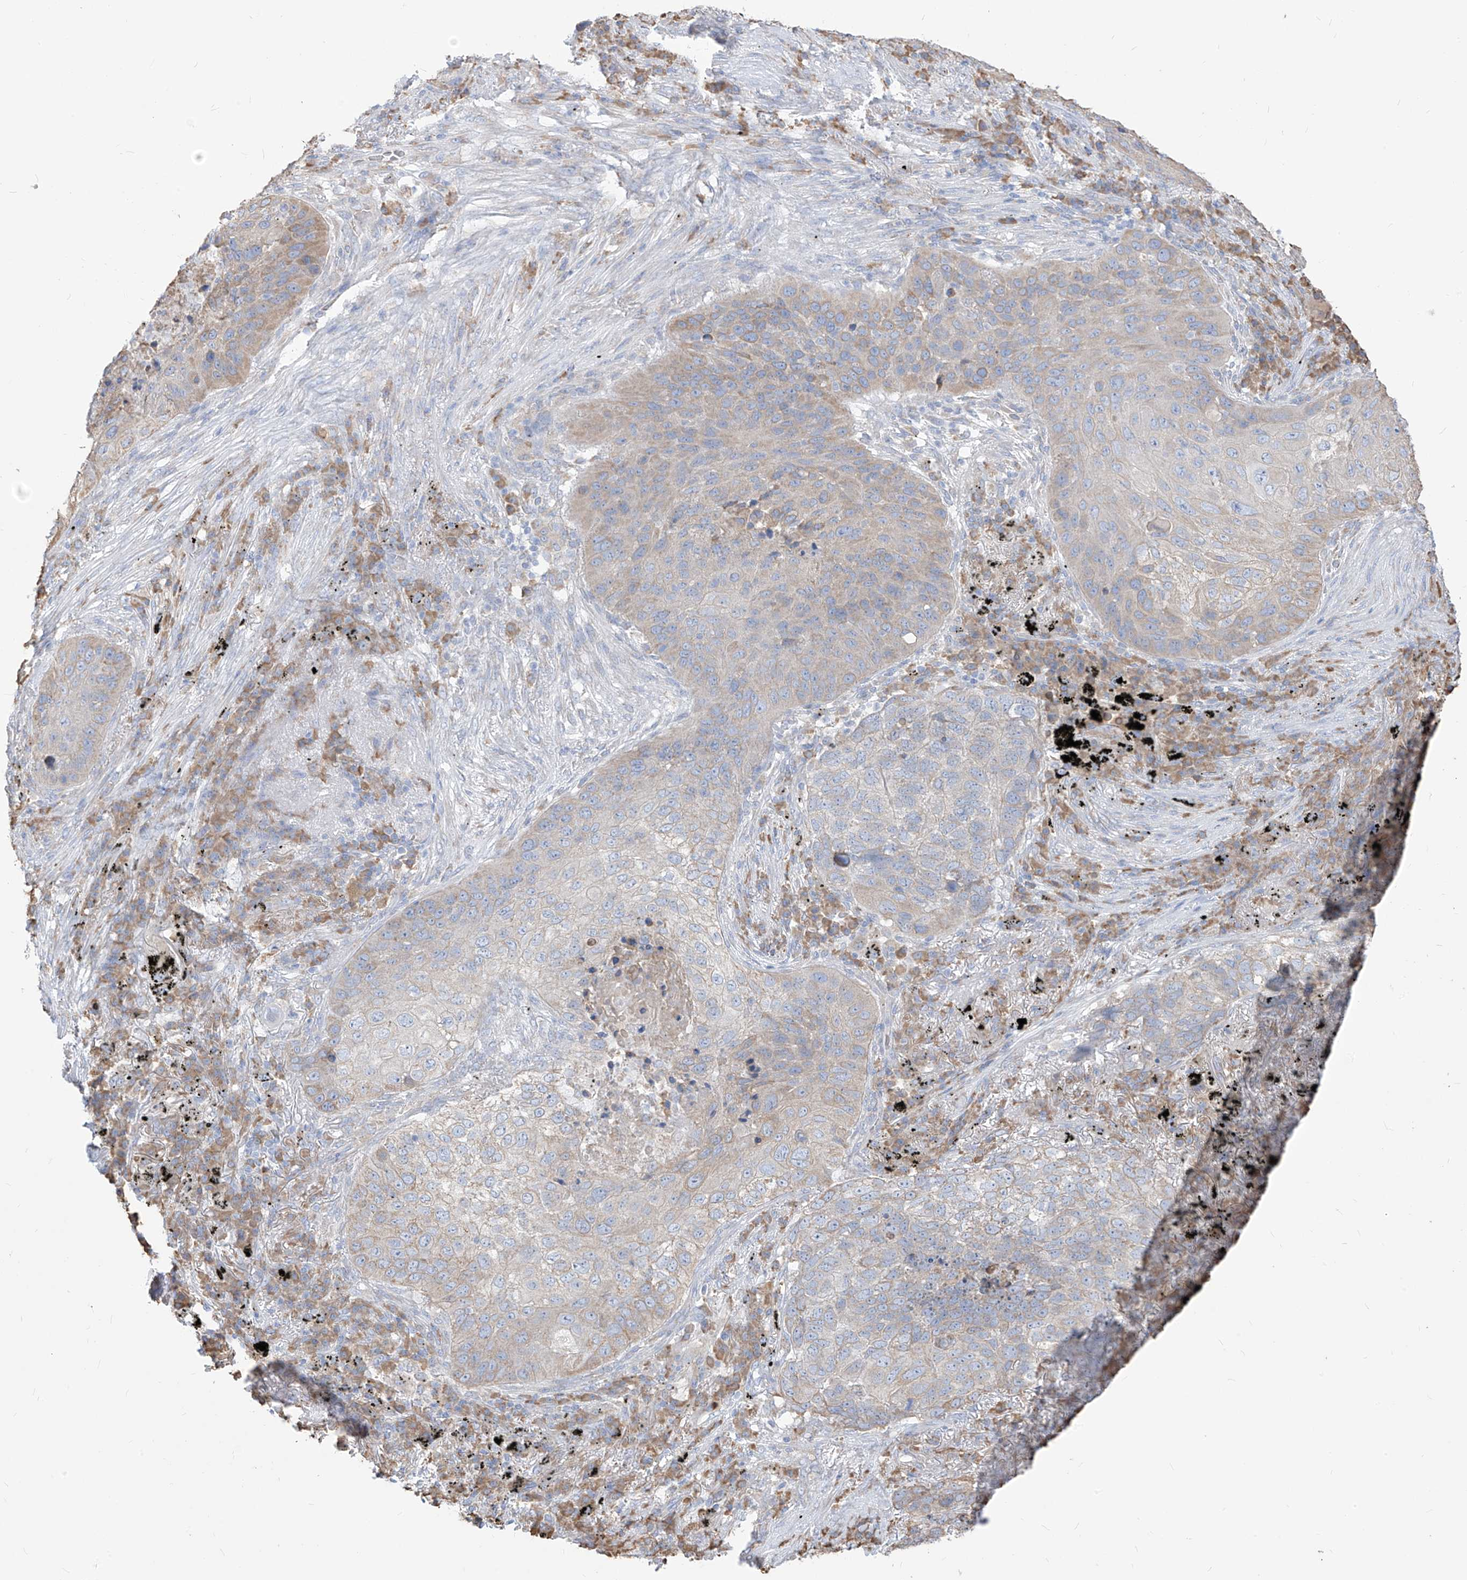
{"staining": {"intensity": "weak", "quantity": "<25%", "location": "cytoplasmic/membranous"}, "tissue": "lung cancer", "cell_type": "Tumor cells", "image_type": "cancer", "snomed": [{"axis": "morphology", "description": "Squamous cell carcinoma, NOS"}, {"axis": "topography", "description": "Lung"}], "caption": "This is an immunohistochemistry histopathology image of human lung cancer (squamous cell carcinoma). There is no expression in tumor cells.", "gene": "PDIA6", "patient": {"sex": "female", "age": 63}}